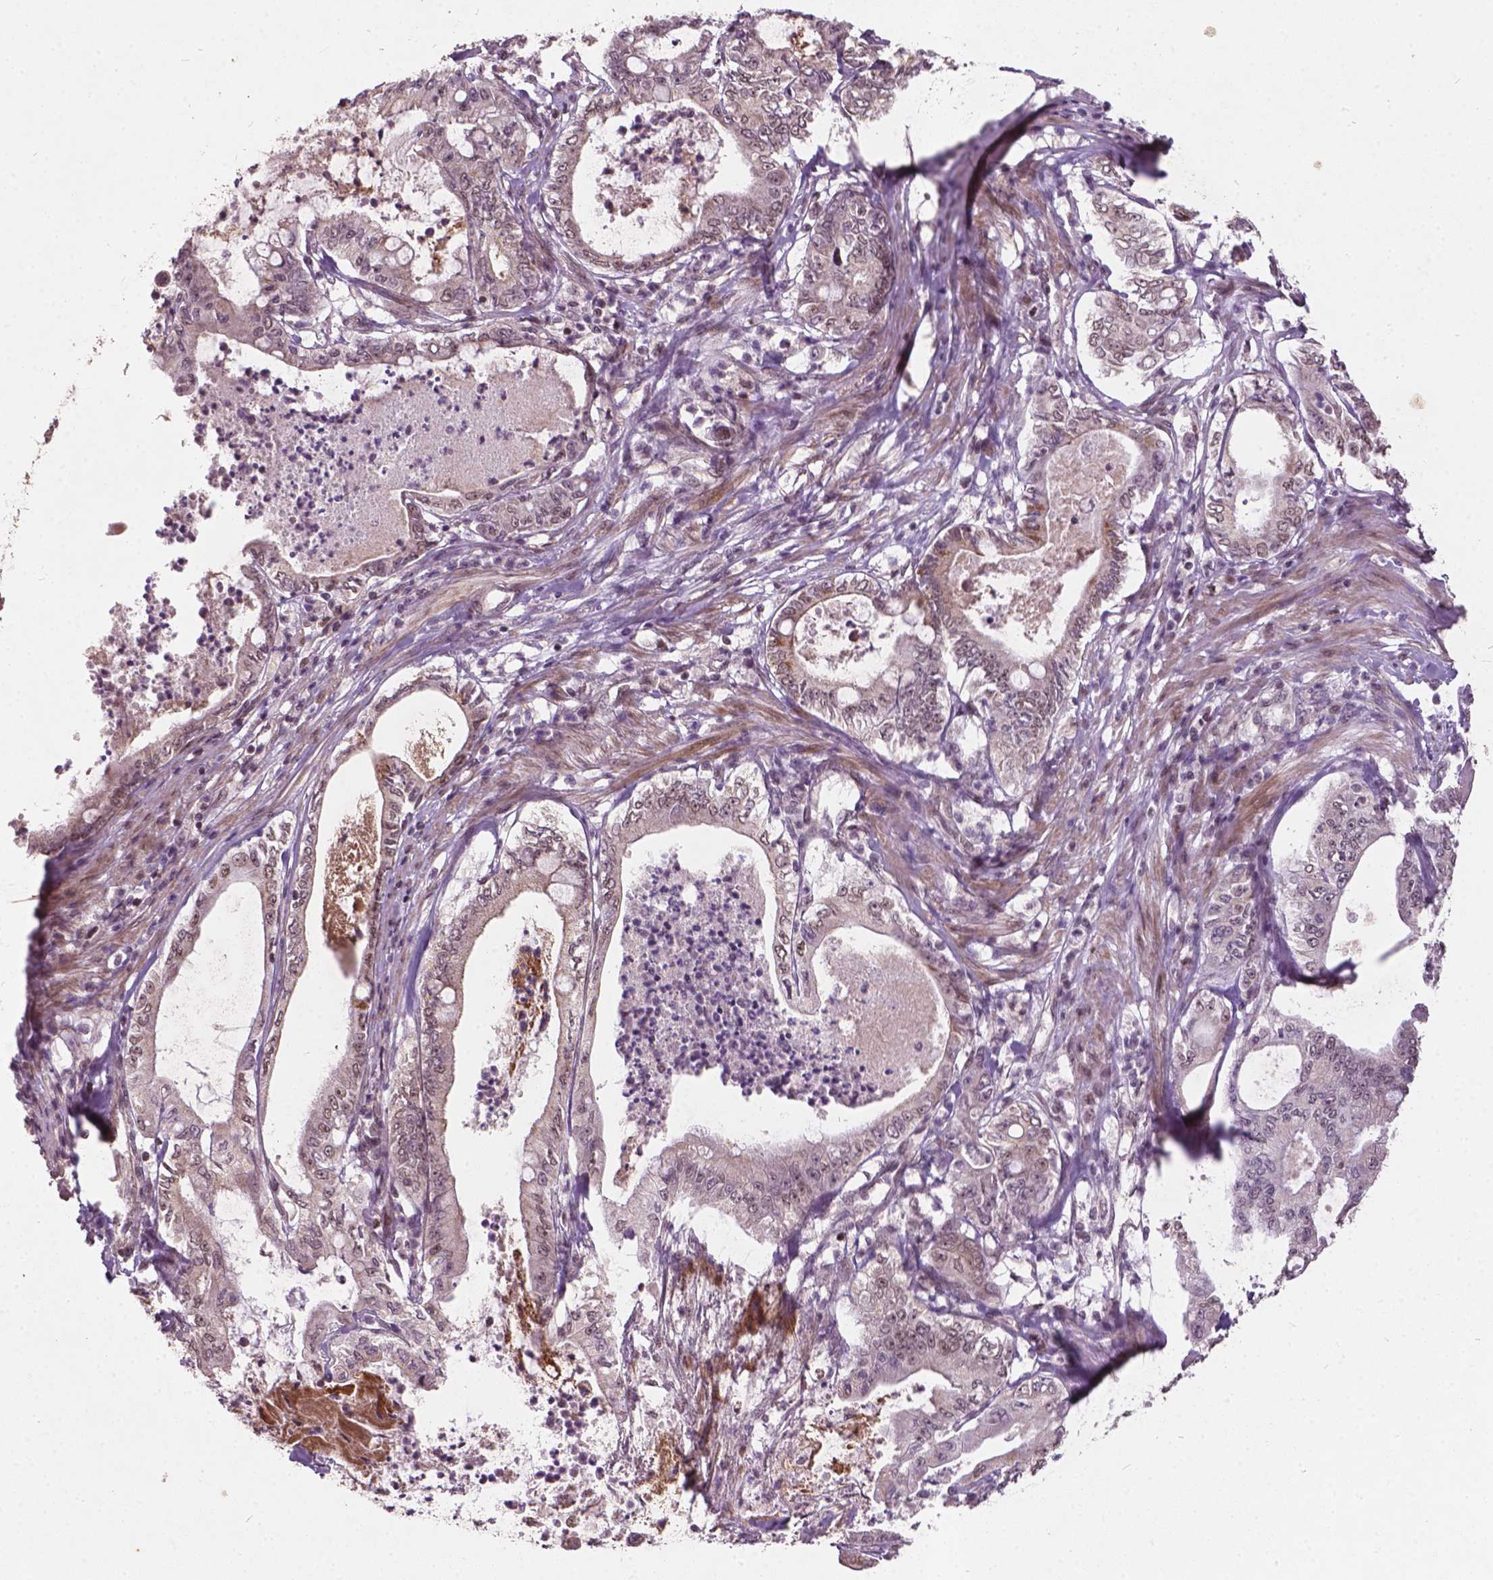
{"staining": {"intensity": "moderate", "quantity": ">75%", "location": "nuclear"}, "tissue": "pancreatic cancer", "cell_type": "Tumor cells", "image_type": "cancer", "snomed": [{"axis": "morphology", "description": "Adenocarcinoma, NOS"}, {"axis": "topography", "description": "Pancreas"}], "caption": "Human pancreatic cancer stained for a protein (brown) exhibits moderate nuclear positive expression in about >75% of tumor cells.", "gene": "GPS2", "patient": {"sex": "male", "age": 71}}